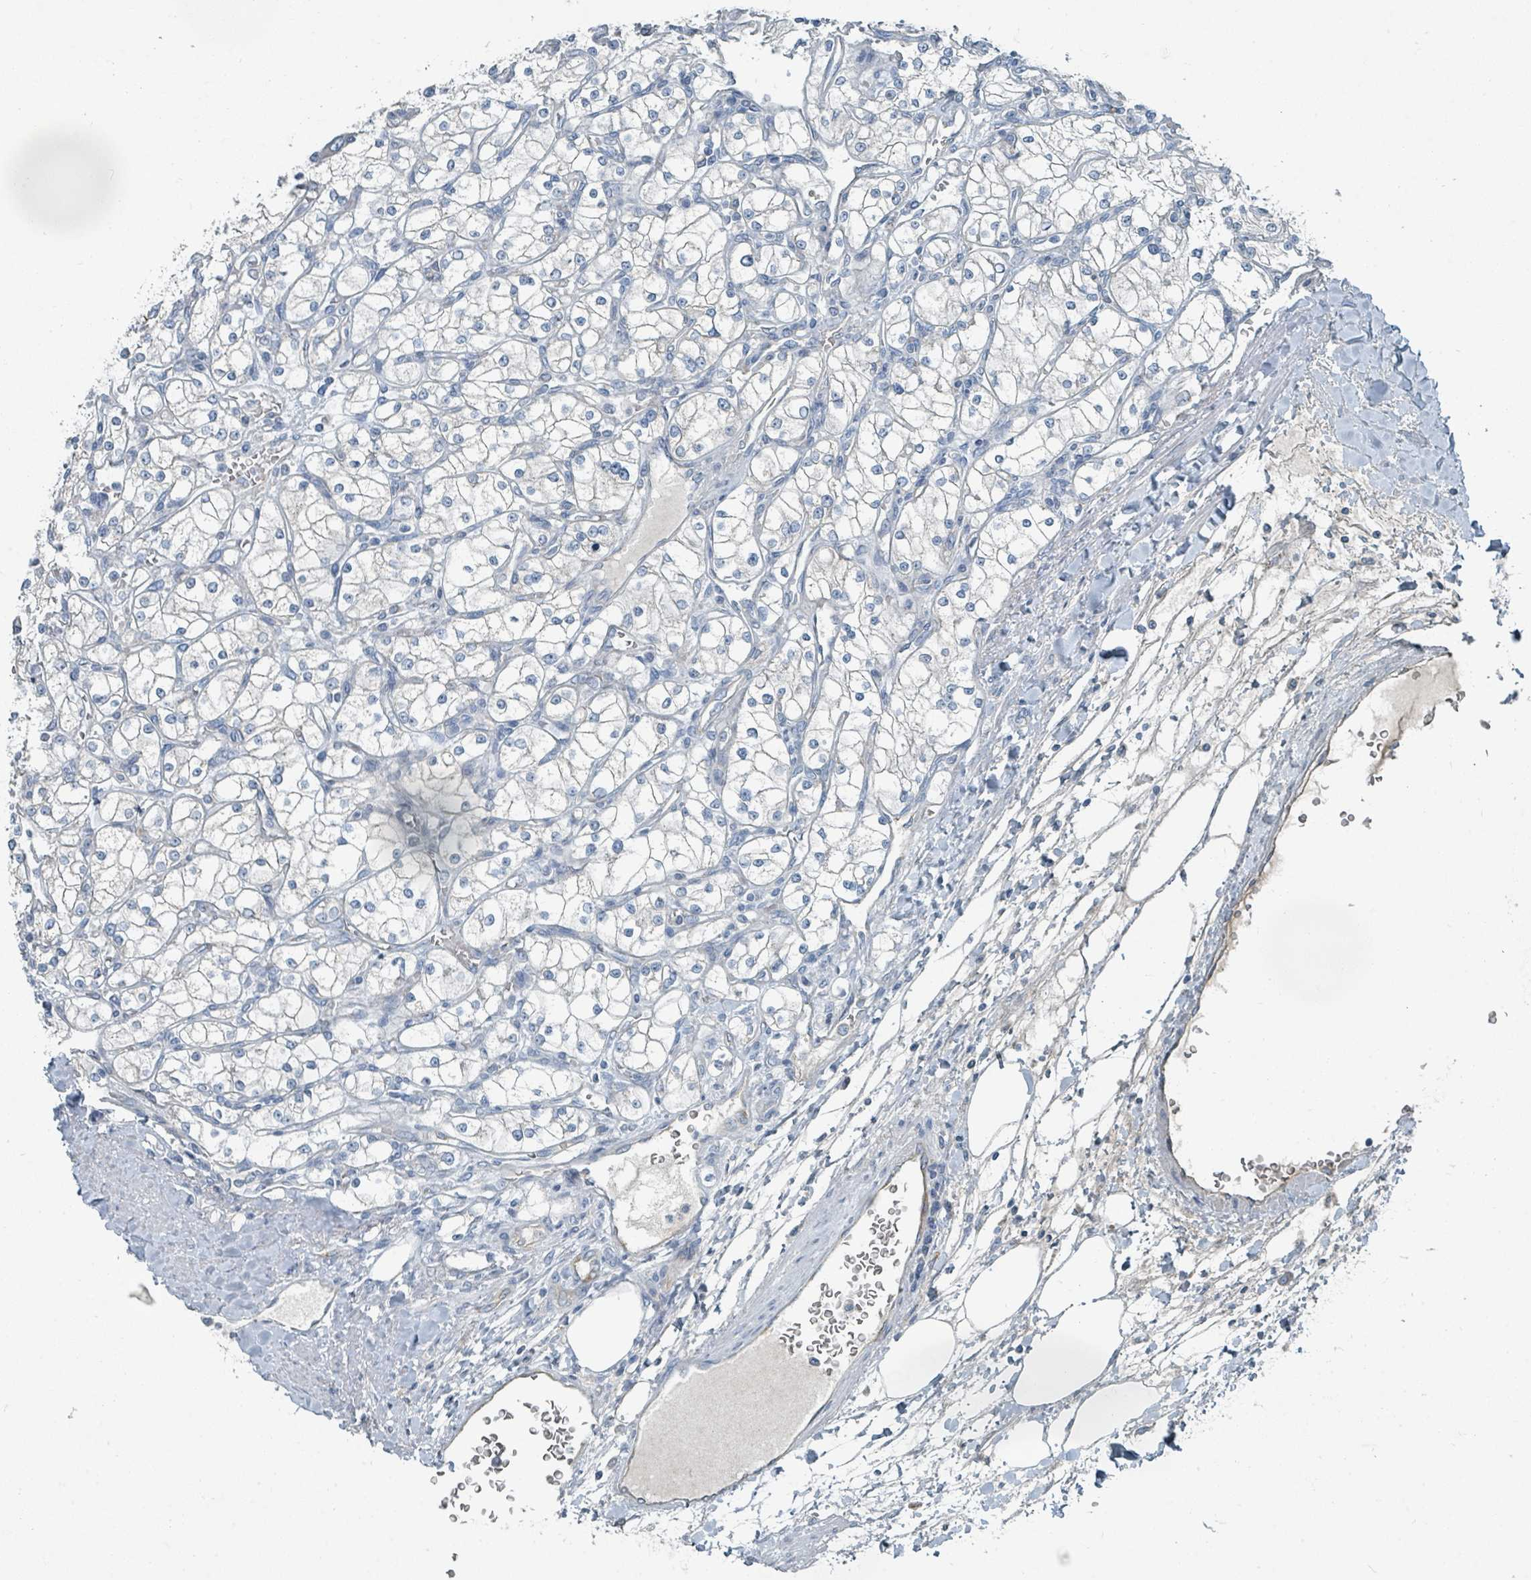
{"staining": {"intensity": "negative", "quantity": "none", "location": "none"}, "tissue": "renal cancer", "cell_type": "Tumor cells", "image_type": "cancer", "snomed": [{"axis": "morphology", "description": "Adenocarcinoma, NOS"}, {"axis": "topography", "description": "Kidney"}], "caption": "This photomicrograph is of renal cancer stained with immunohistochemistry (IHC) to label a protein in brown with the nuclei are counter-stained blue. There is no expression in tumor cells.", "gene": "RASA4", "patient": {"sex": "male", "age": 80}}